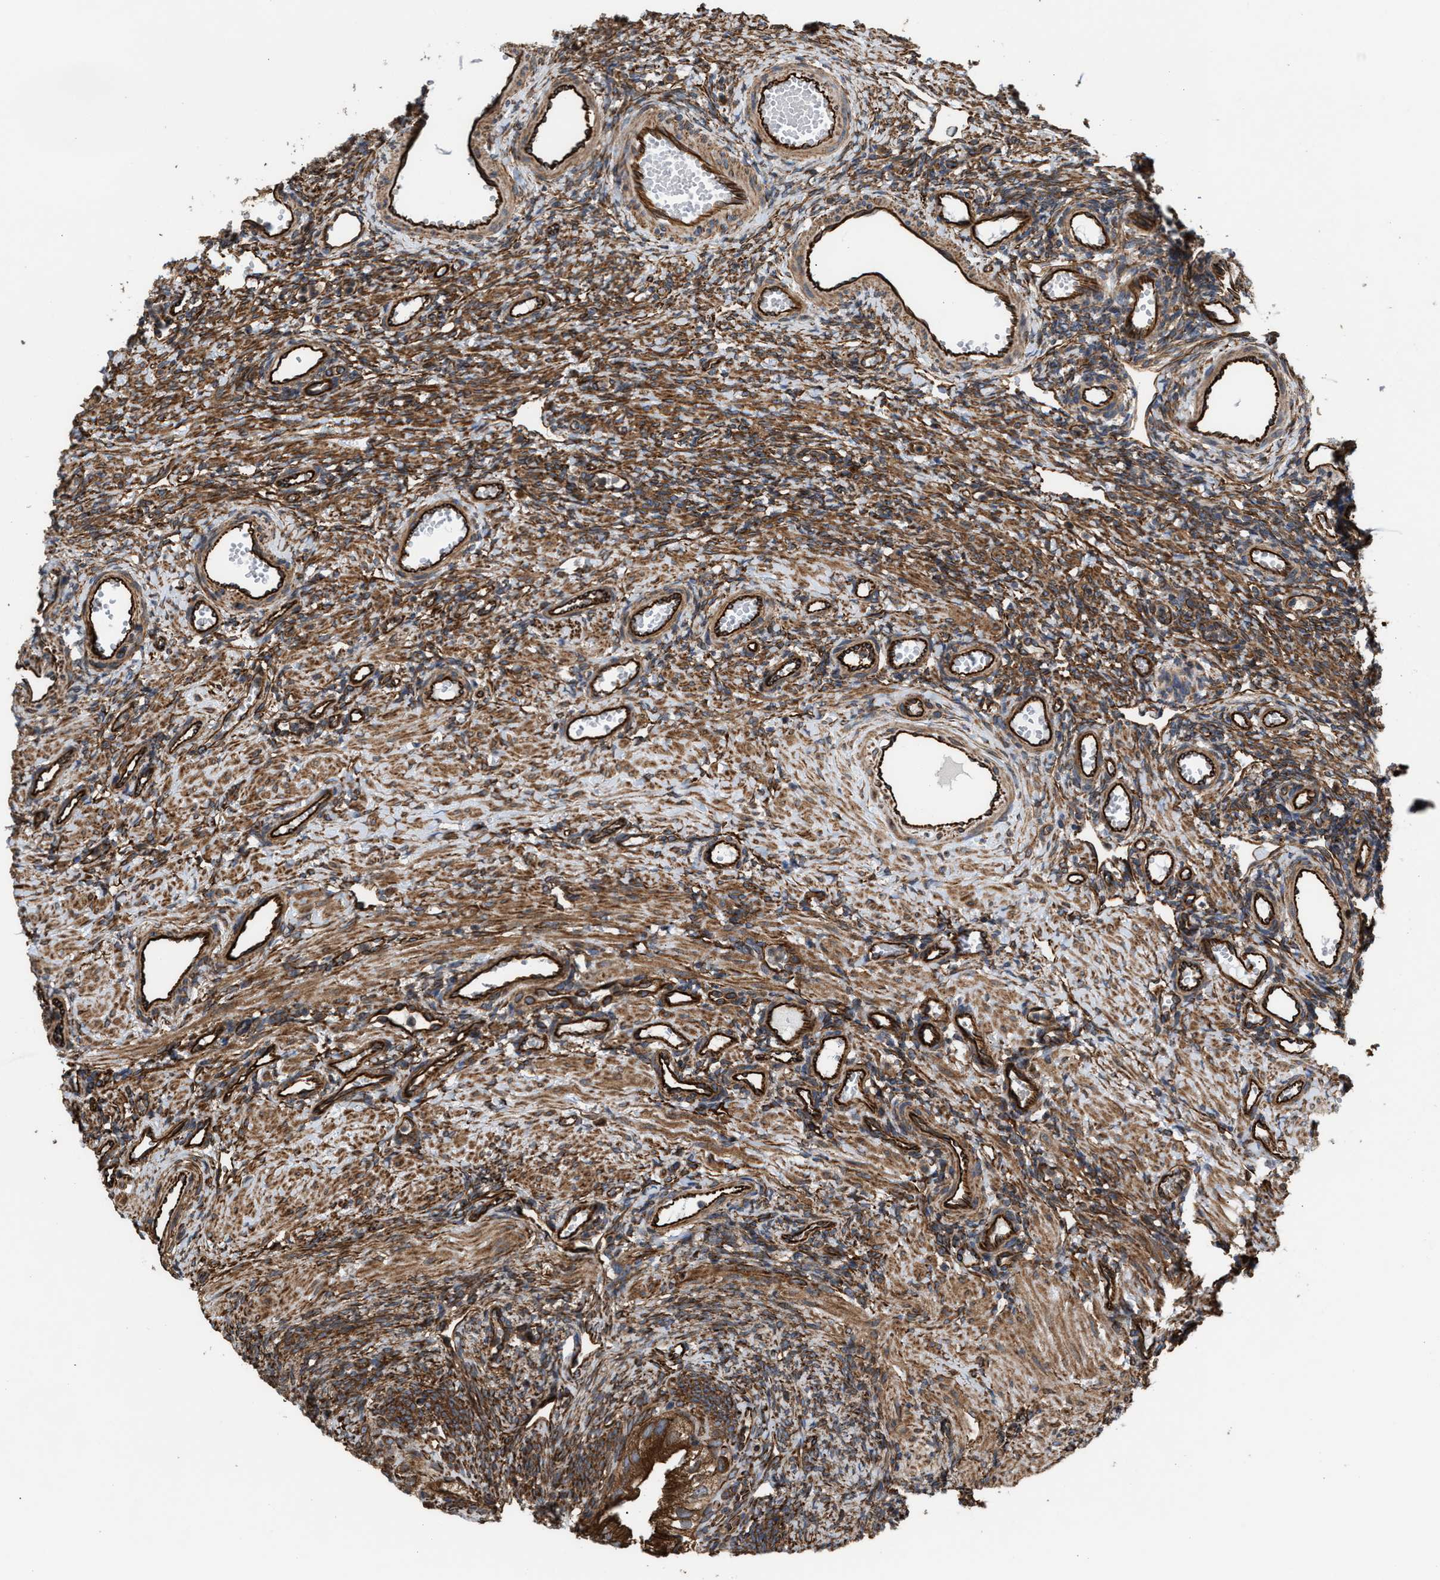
{"staining": {"intensity": "moderate", "quantity": ">75%", "location": "cytoplasmic/membranous"}, "tissue": "ovary", "cell_type": "Follicle cells", "image_type": "normal", "snomed": [{"axis": "morphology", "description": "Normal tissue, NOS"}, {"axis": "topography", "description": "Ovary"}], "caption": "Immunohistochemical staining of unremarkable human ovary reveals moderate cytoplasmic/membranous protein expression in about >75% of follicle cells.", "gene": "EPS15L1", "patient": {"sex": "female", "age": 33}}